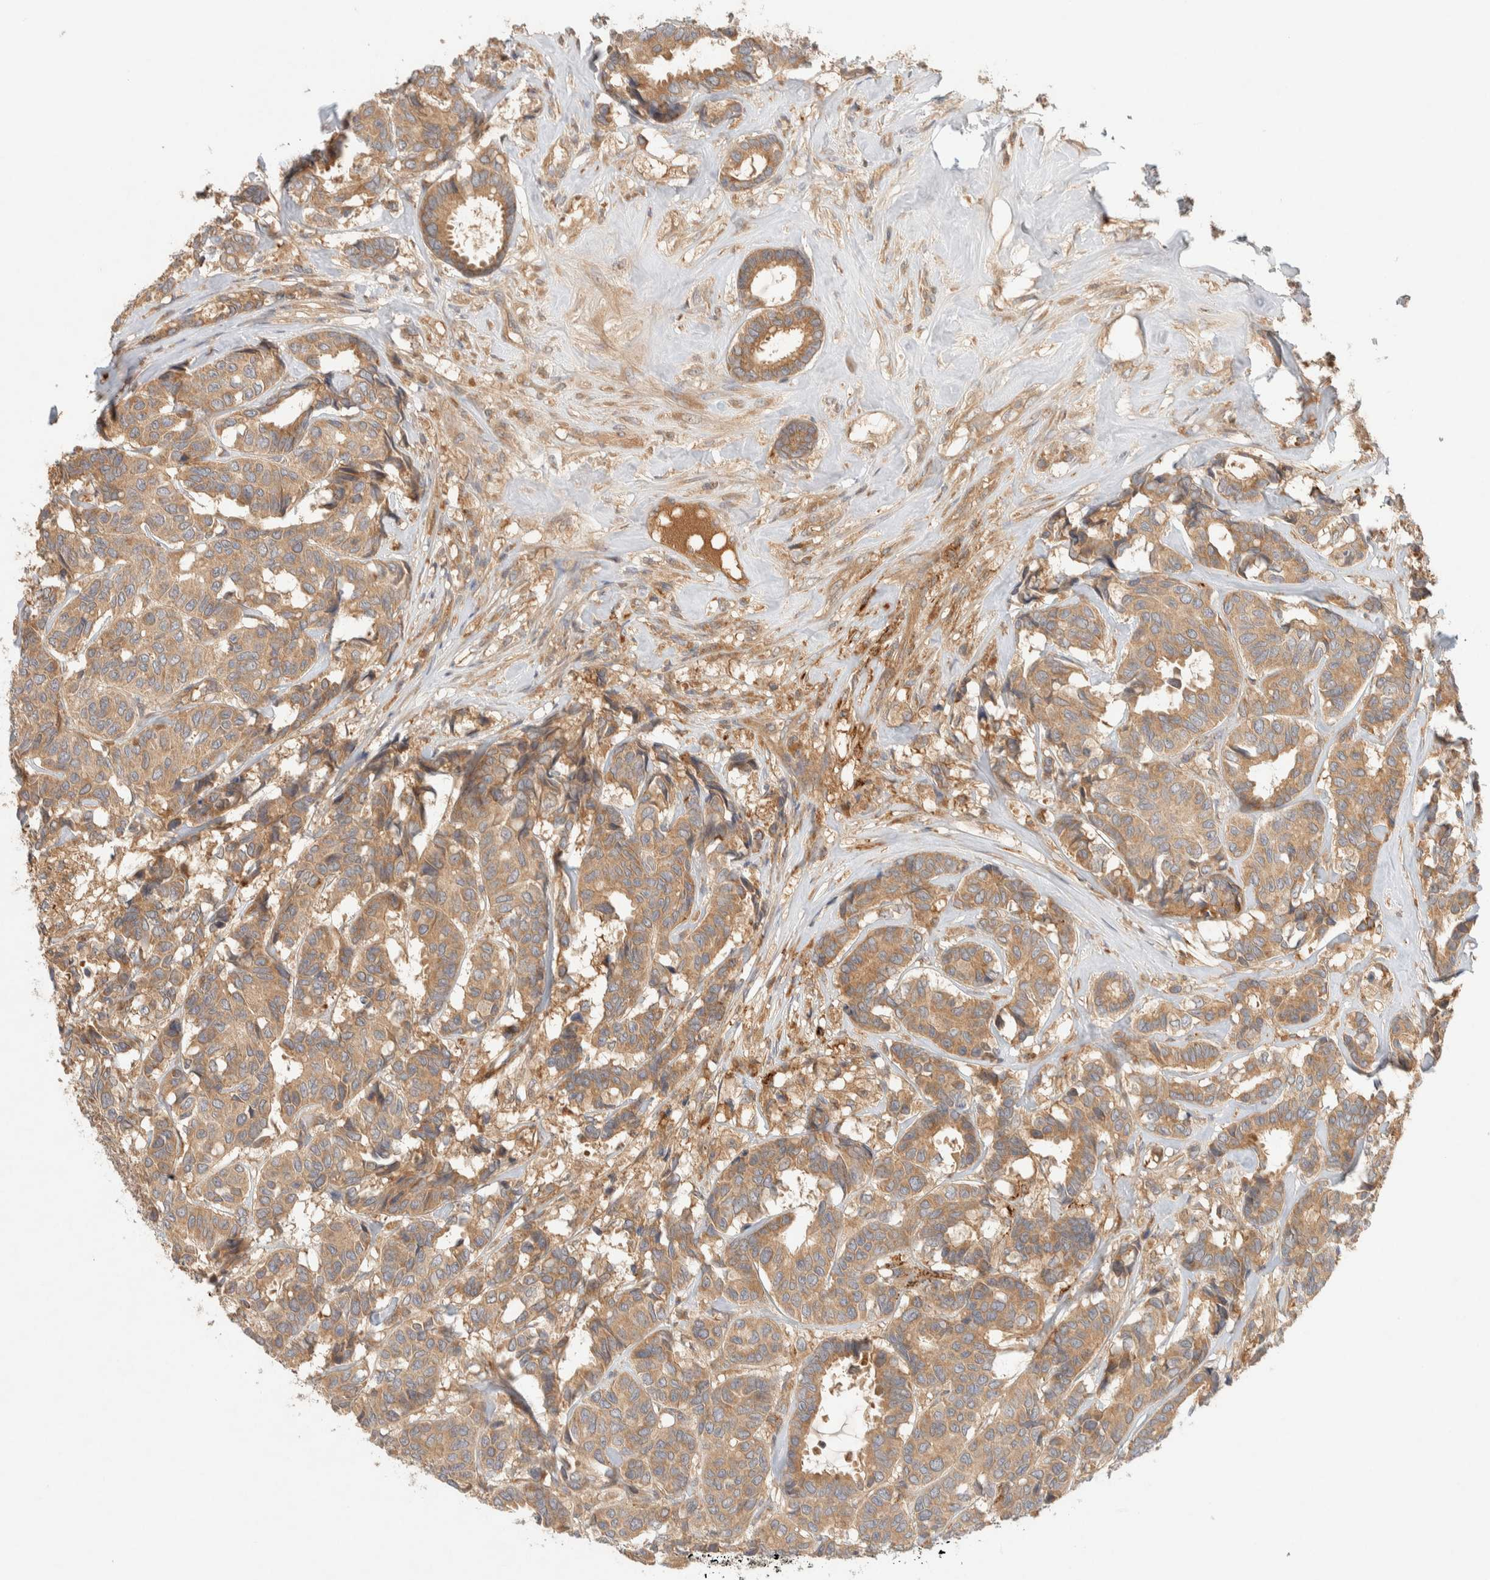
{"staining": {"intensity": "moderate", "quantity": ">75%", "location": "cytoplasmic/membranous"}, "tissue": "breast cancer", "cell_type": "Tumor cells", "image_type": "cancer", "snomed": [{"axis": "morphology", "description": "Duct carcinoma"}, {"axis": "topography", "description": "Breast"}], "caption": "Tumor cells reveal medium levels of moderate cytoplasmic/membranous expression in about >75% of cells in breast cancer (invasive ductal carcinoma). The staining was performed using DAB, with brown indicating positive protein expression. Nuclei are stained blue with hematoxylin.", "gene": "FAM167A", "patient": {"sex": "female", "age": 87}}